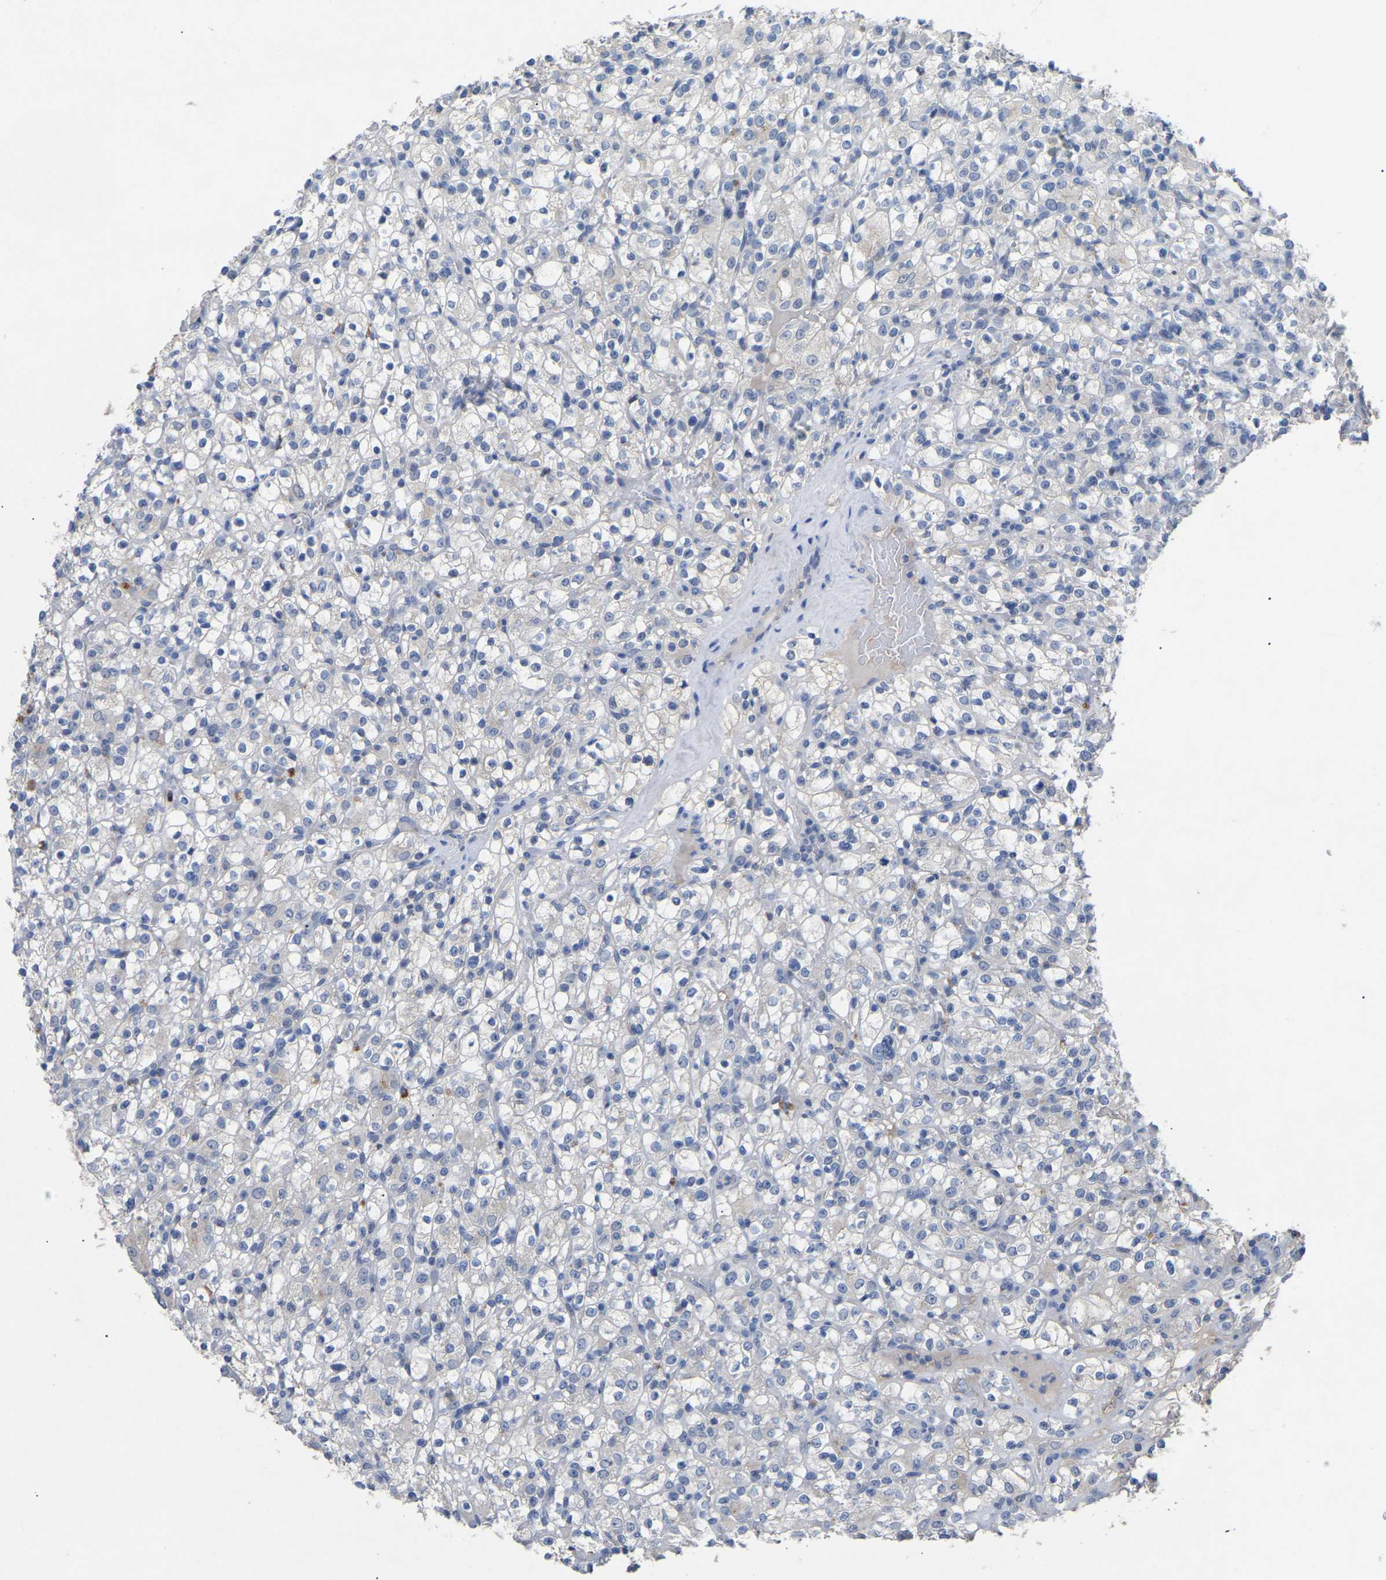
{"staining": {"intensity": "negative", "quantity": "none", "location": "none"}, "tissue": "renal cancer", "cell_type": "Tumor cells", "image_type": "cancer", "snomed": [{"axis": "morphology", "description": "Normal tissue, NOS"}, {"axis": "morphology", "description": "Adenocarcinoma, NOS"}, {"axis": "topography", "description": "Kidney"}], "caption": "The image reveals no significant expression in tumor cells of renal cancer (adenocarcinoma). (Stains: DAB immunohistochemistry with hematoxylin counter stain, Microscopy: brightfield microscopy at high magnification).", "gene": "SMPD2", "patient": {"sex": "female", "age": 72}}